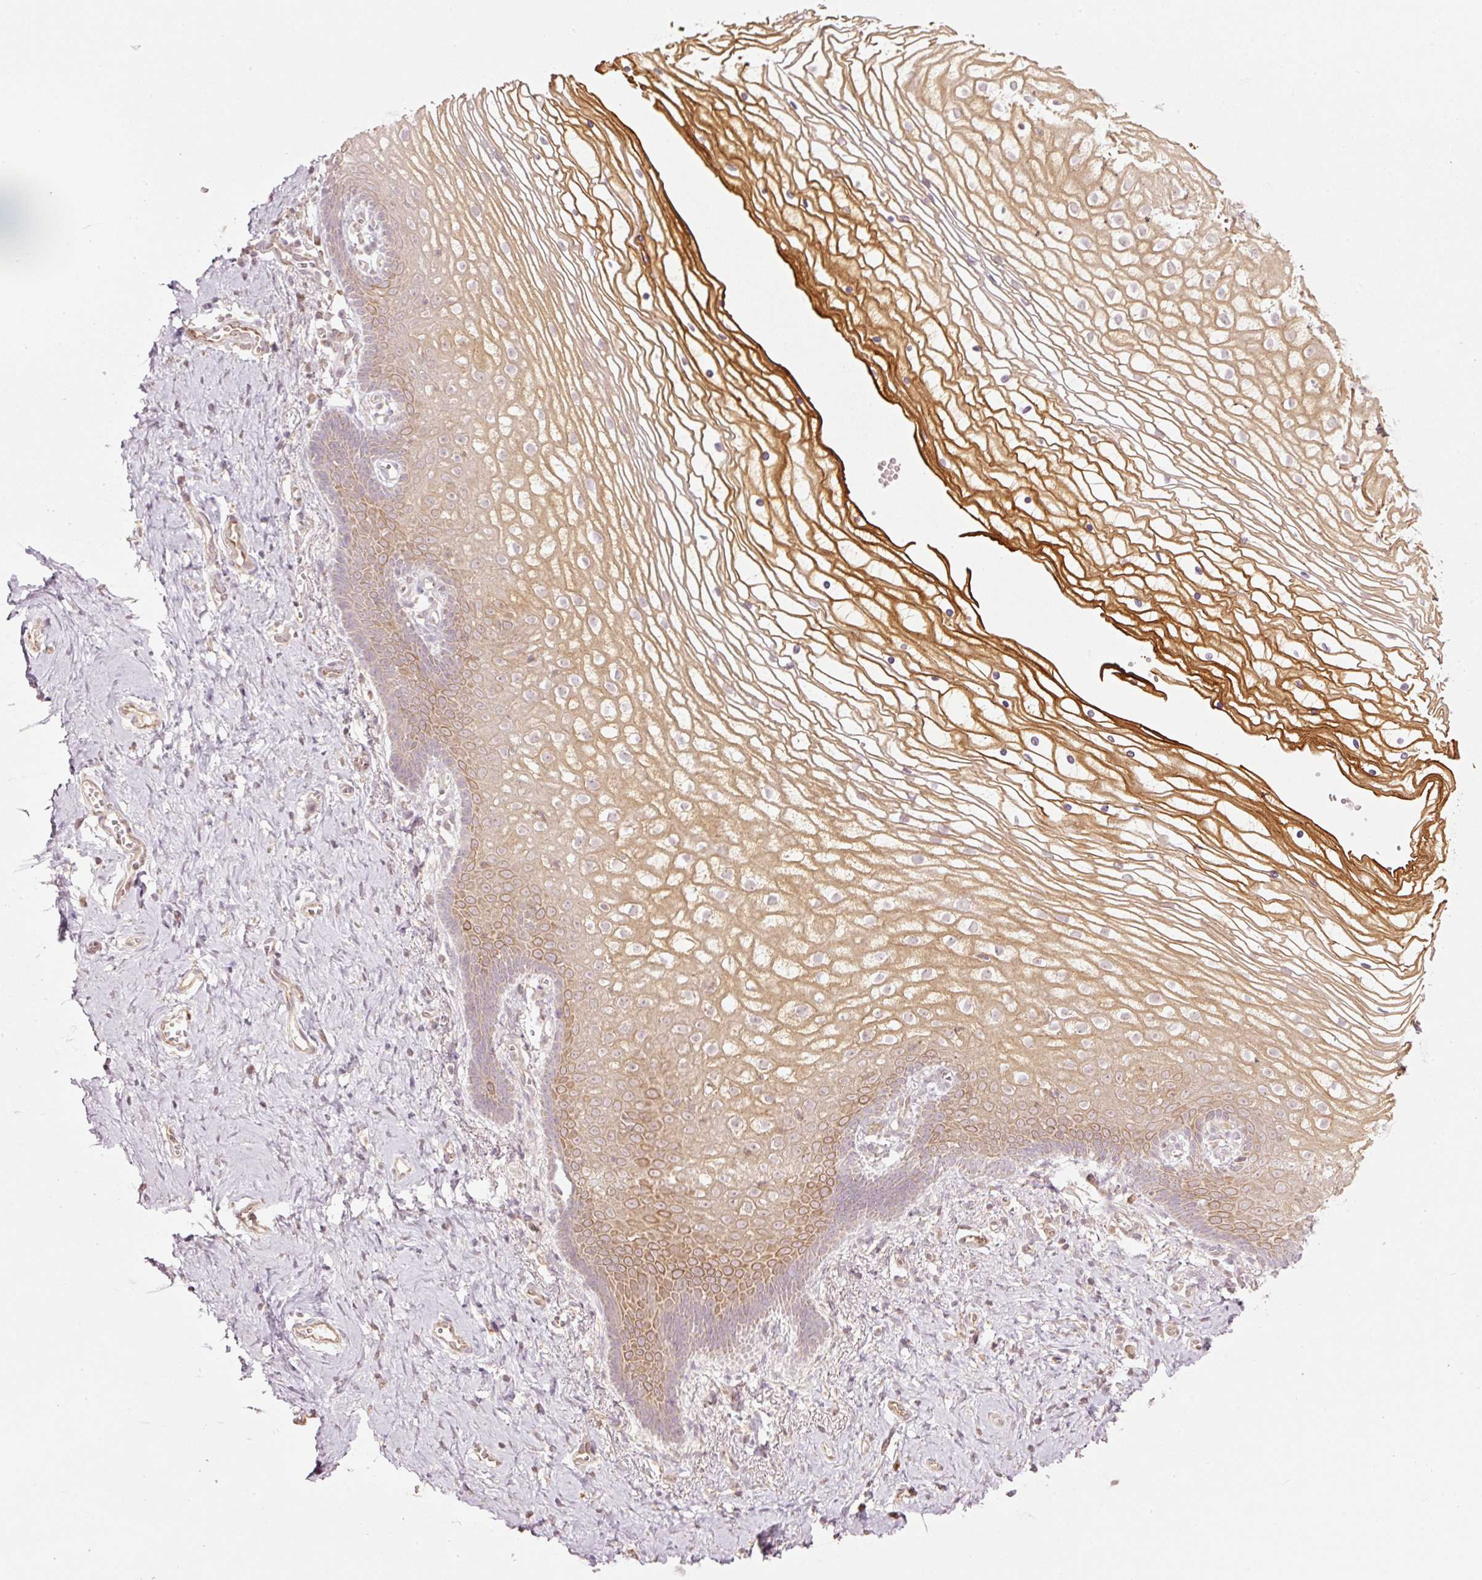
{"staining": {"intensity": "moderate", "quantity": "<25%", "location": "cytoplasmic/membranous"}, "tissue": "vagina", "cell_type": "Squamous epithelial cells", "image_type": "normal", "snomed": [{"axis": "morphology", "description": "Normal tissue, NOS"}, {"axis": "topography", "description": "Vagina"}], "caption": "Immunohistochemical staining of benign human vagina demonstrates moderate cytoplasmic/membranous protein staining in about <25% of squamous epithelial cells. Using DAB (brown) and hematoxylin (blue) stains, captured at high magnification using brightfield microscopy.", "gene": "CDC20B", "patient": {"sex": "female", "age": 56}}